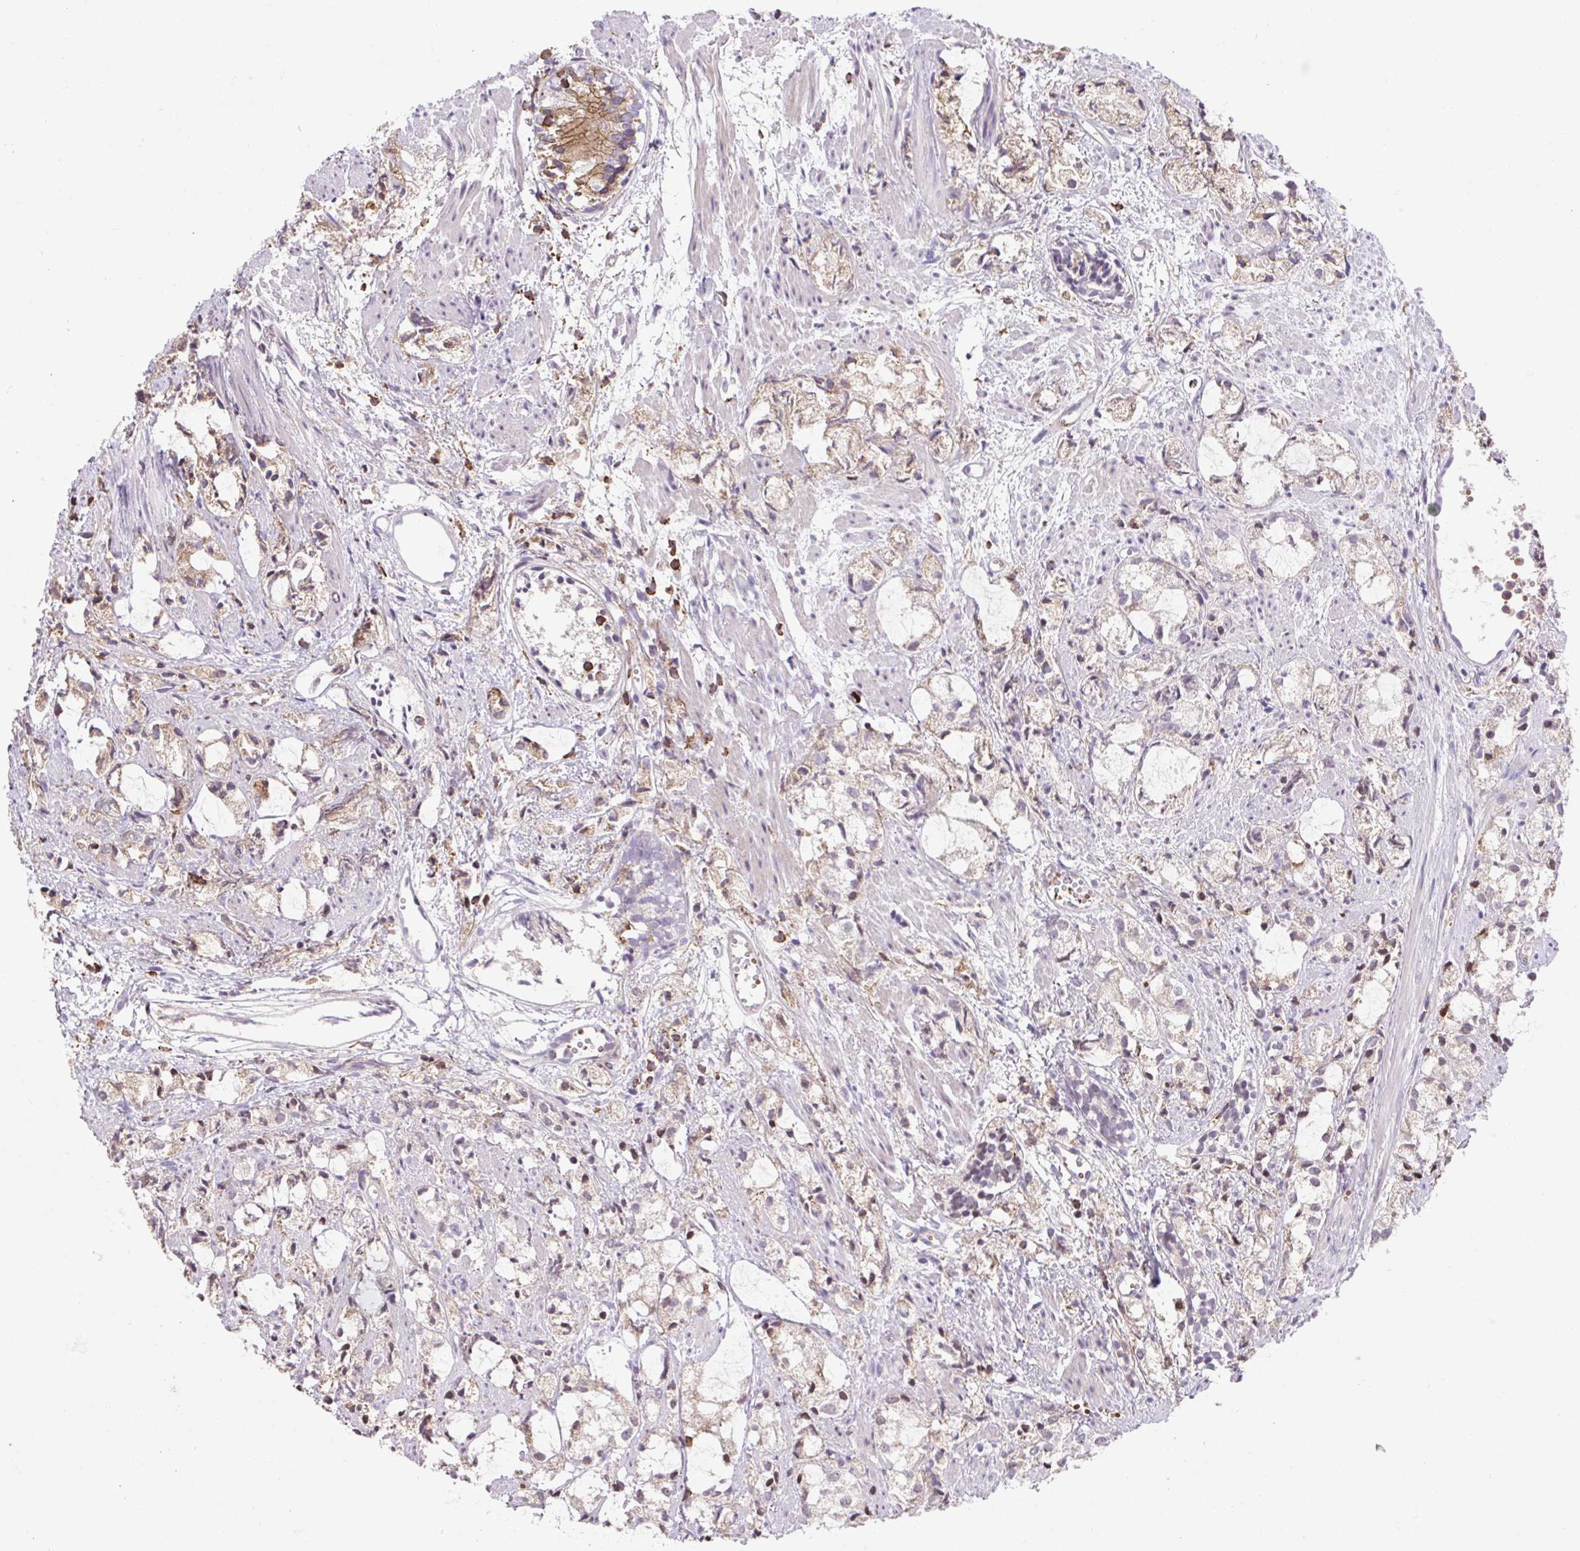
{"staining": {"intensity": "weak", "quantity": "<25%", "location": "cytoplasmic/membranous"}, "tissue": "prostate cancer", "cell_type": "Tumor cells", "image_type": "cancer", "snomed": [{"axis": "morphology", "description": "Adenocarcinoma, High grade"}, {"axis": "topography", "description": "Prostate"}], "caption": "Immunohistochemistry (IHC) of human prostate cancer shows no positivity in tumor cells.", "gene": "TPRG1", "patient": {"sex": "male", "age": 85}}